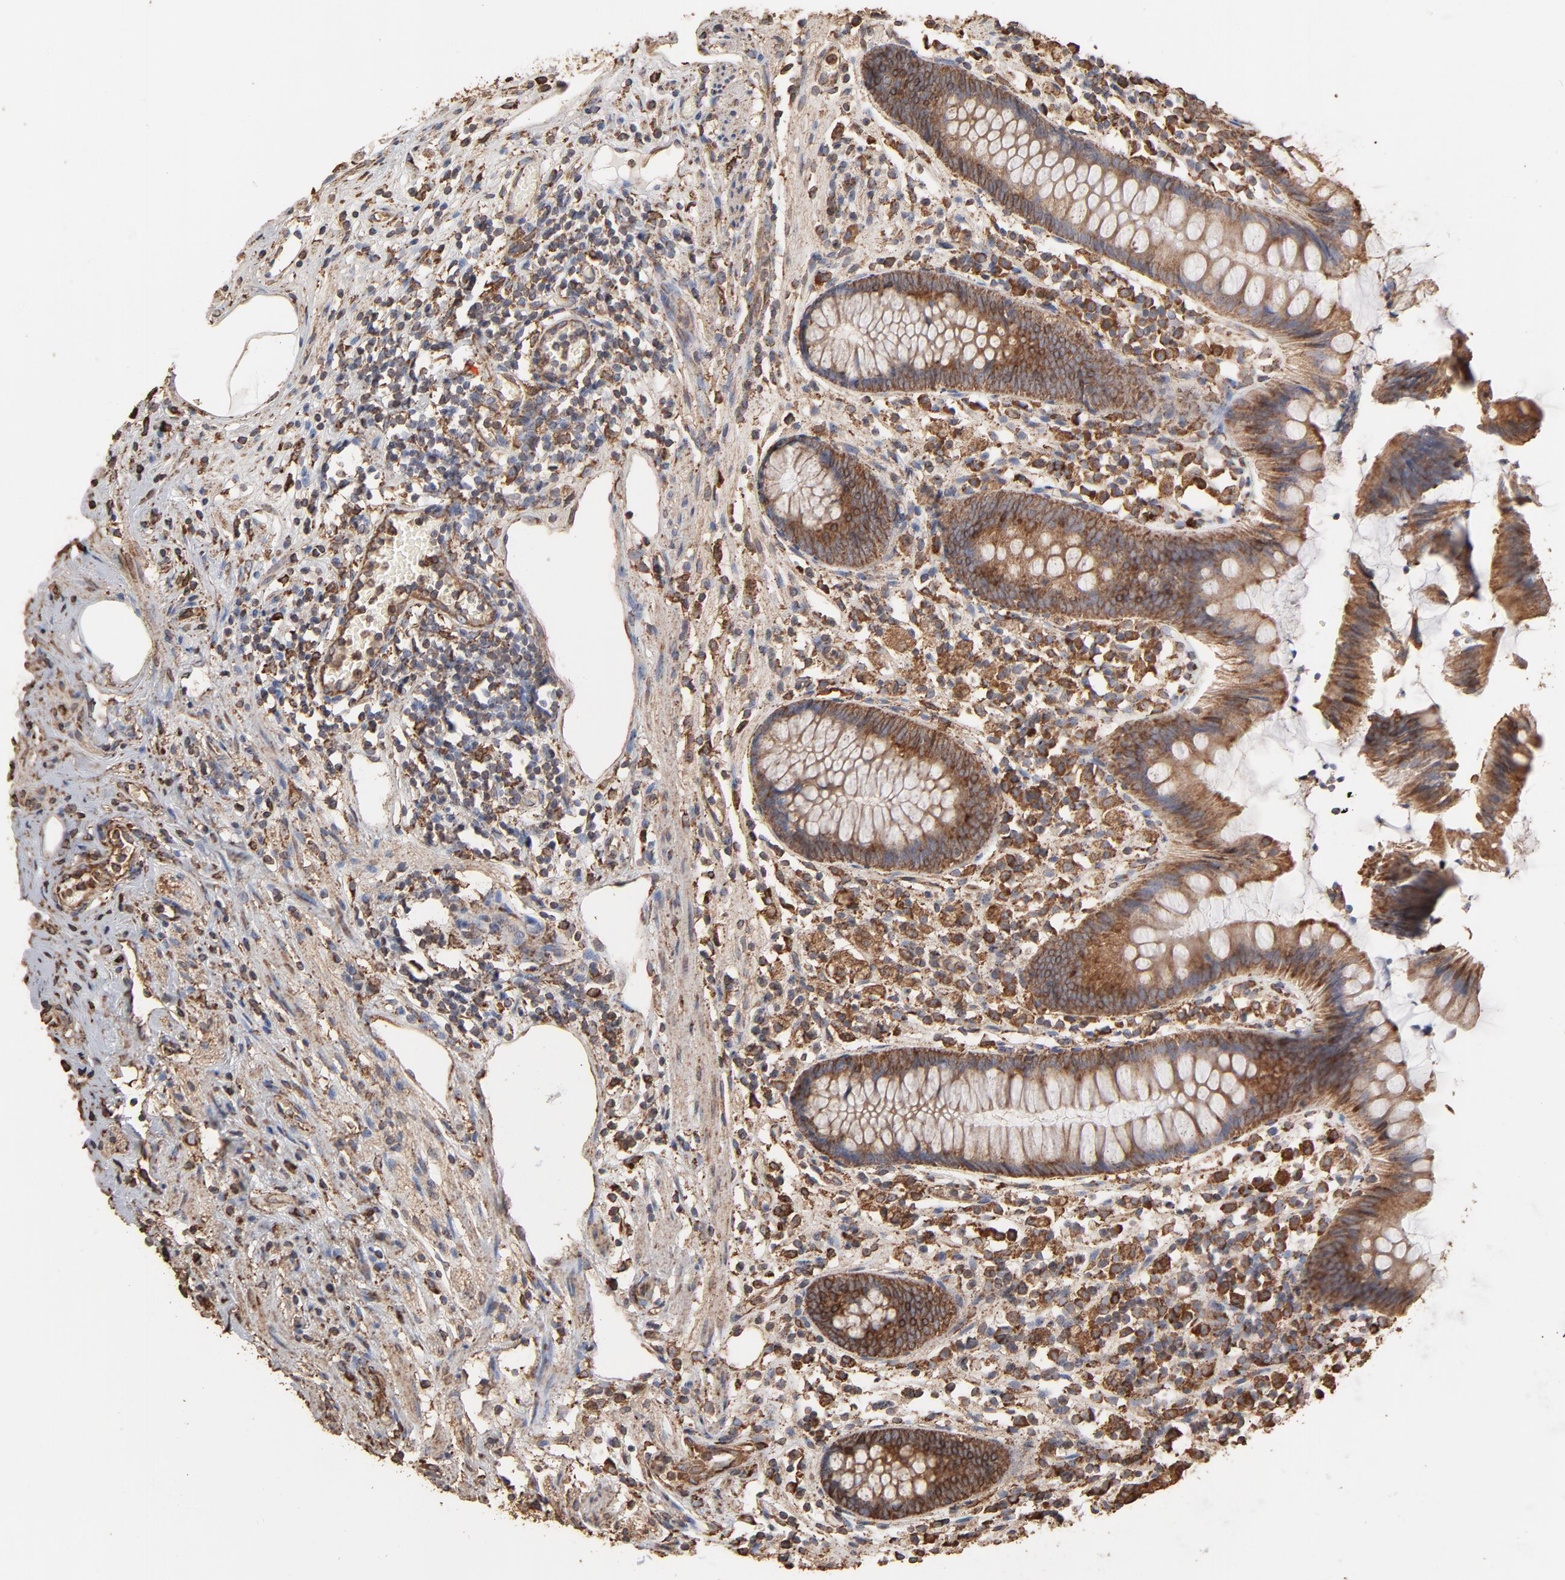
{"staining": {"intensity": "moderate", "quantity": ">75%", "location": "cytoplasmic/membranous"}, "tissue": "appendix", "cell_type": "Glandular cells", "image_type": "normal", "snomed": [{"axis": "morphology", "description": "Normal tissue, NOS"}, {"axis": "topography", "description": "Appendix"}], "caption": "Immunohistochemical staining of unremarkable appendix displays medium levels of moderate cytoplasmic/membranous expression in approximately >75% of glandular cells. (DAB = brown stain, brightfield microscopy at high magnification).", "gene": "PDIA3", "patient": {"sex": "male", "age": 38}}